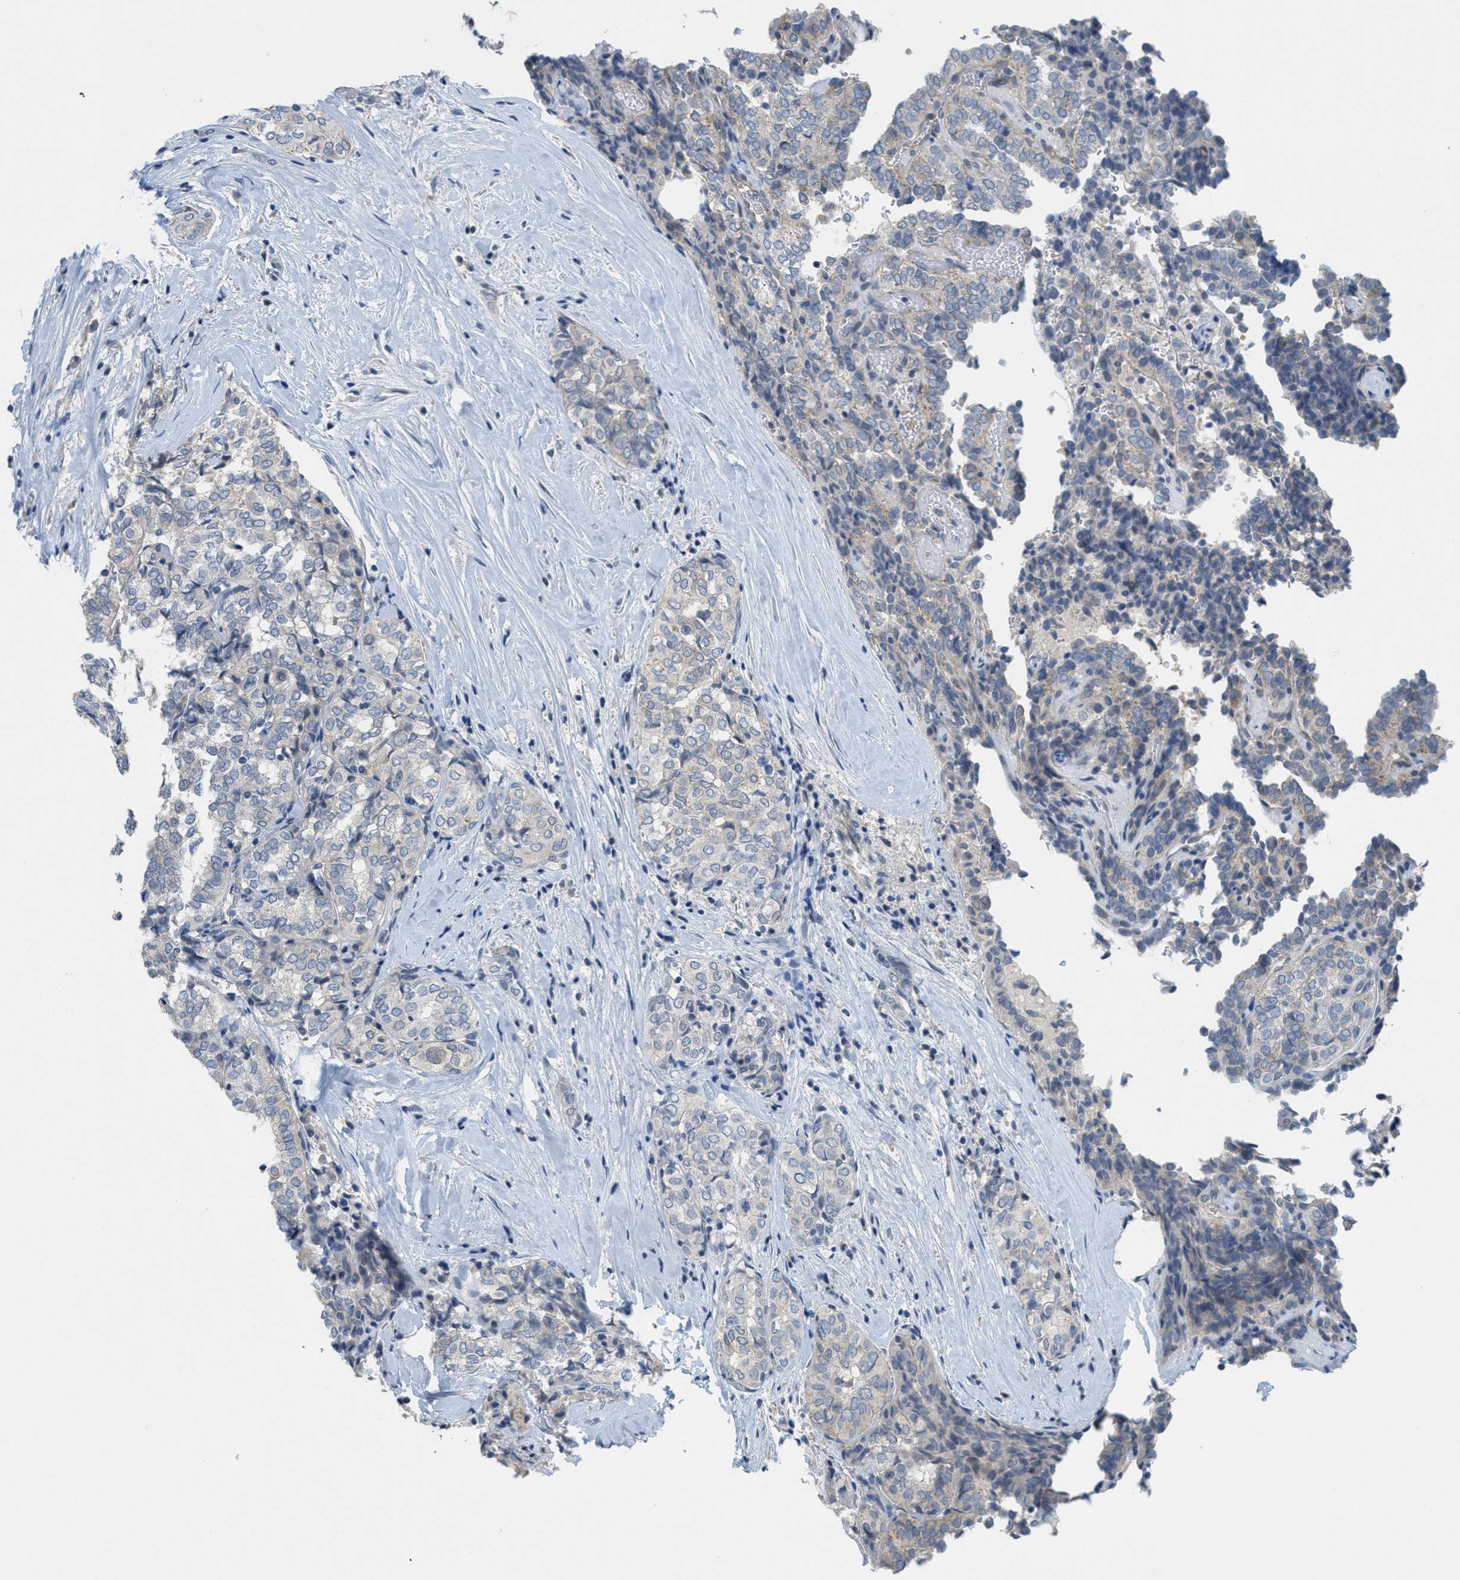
{"staining": {"intensity": "negative", "quantity": "none", "location": "none"}, "tissue": "thyroid cancer", "cell_type": "Tumor cells", "image_type": "cancer", "snomed": [{"axis": "morphology", "description": "Normal tissue, NOS"}, {"axis": "morphology", "description": "Papillary adenocarcinoma, NOS"}, {"axis": "topography", "description": "Thyroid gland"}], "caption": "Thyroid cancer (papillary adenocarcinoma) was stained to show a protein in brown. There is no significant staining in tumor cells.", "gene": "ZFYVE9", "patient": {"sex": "female", "age": 30}}